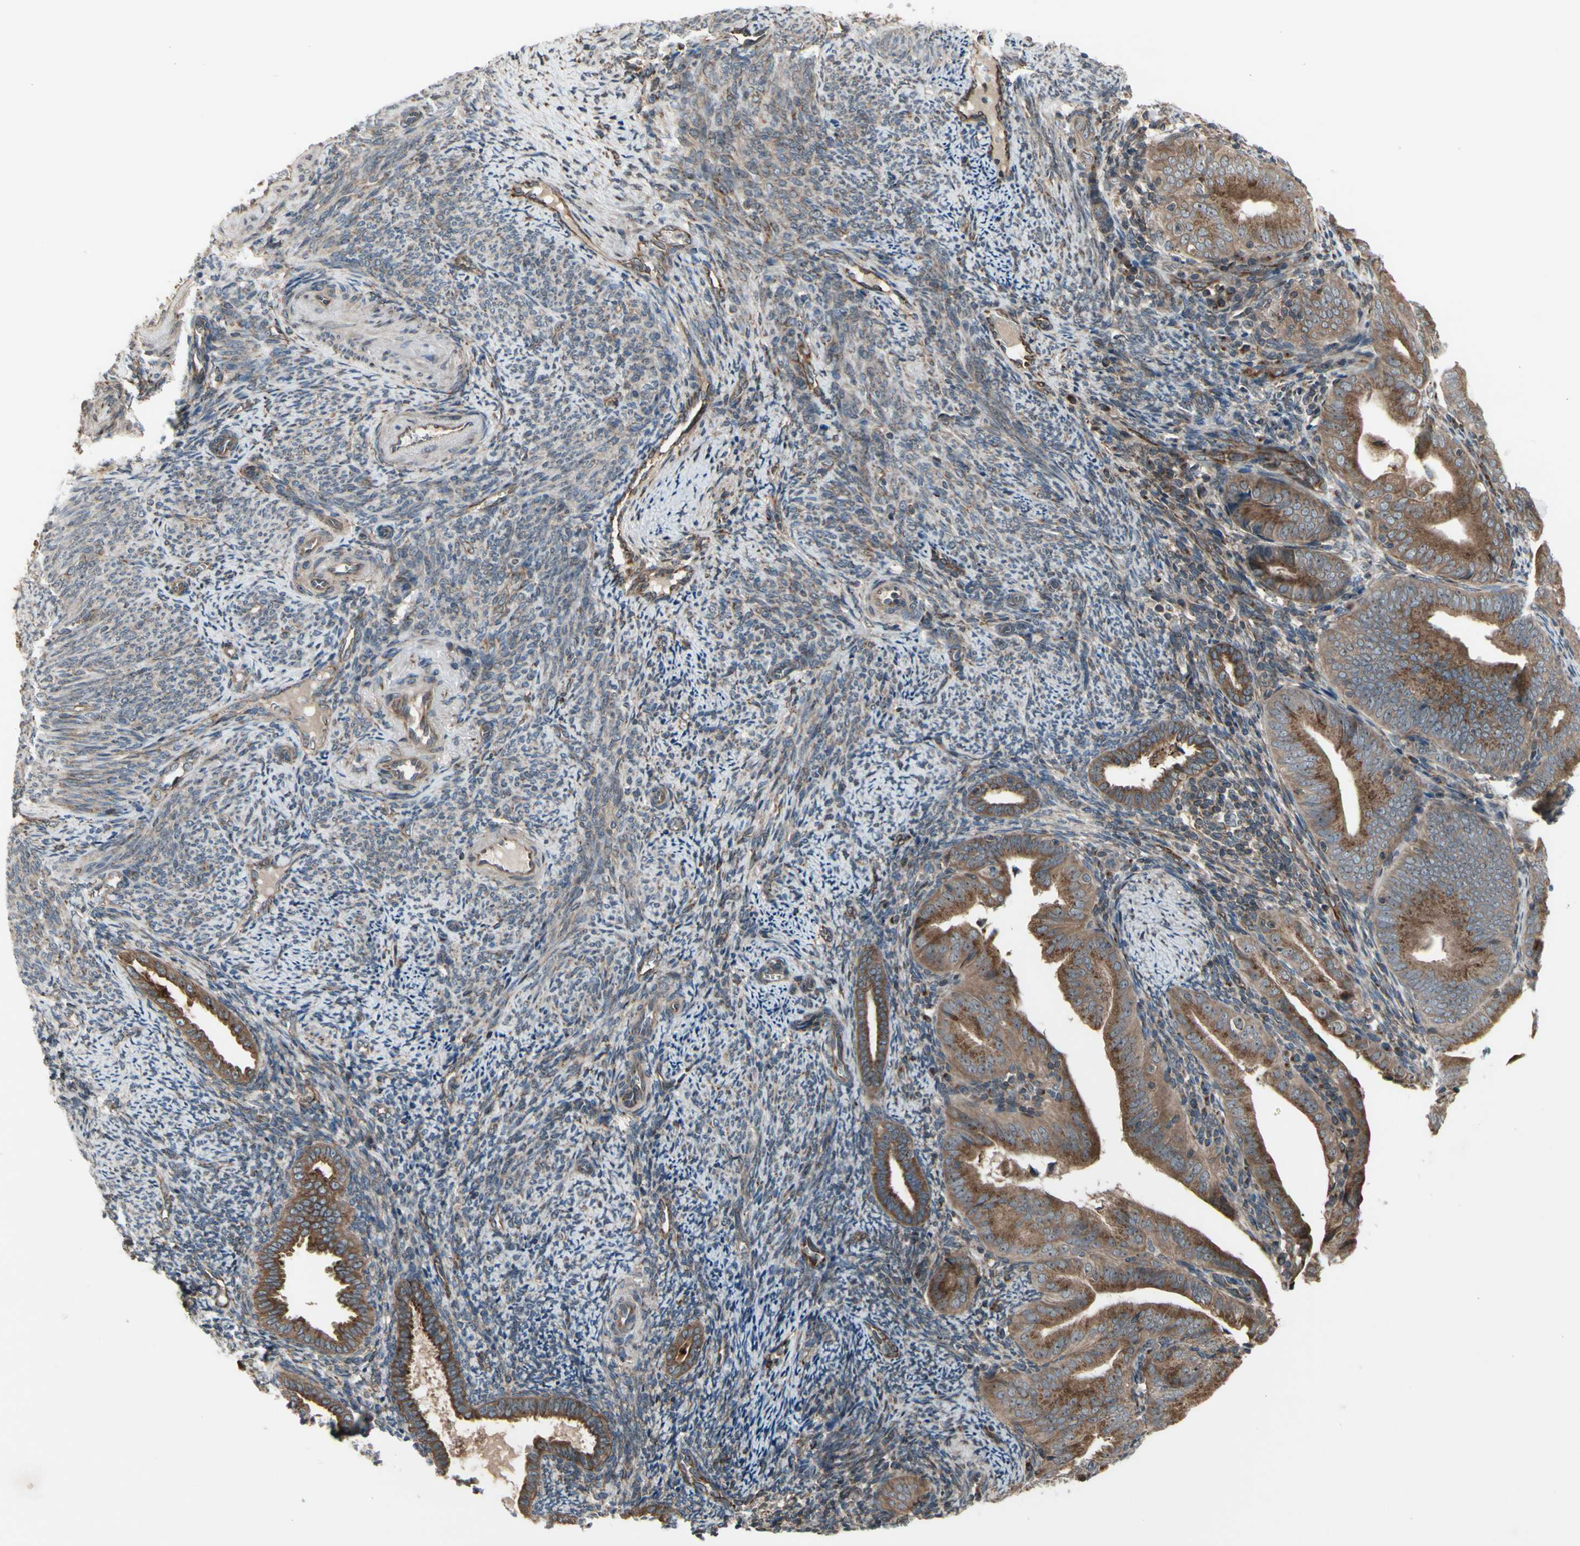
{"staining": {"intensity": "strong", "quantity": ">75%", "location": "cytoplasmic/membranous"}, "tissue": "endometrial cancer", "cell_type": "Tumor cells", "image_type": "cancer", "snomed": [{"axis": "morphology", "description": "Adenocarcinoma, NOS"}, {"axis": "topography", "description": "Endometrium"}], "caption": "Endometrial cancer was stained to show a protein in brown. There is high levels of strong cytoplasmic/membranous expression in approximately >75% of tumor cells.", "gene": "SLC39A9", "patient": {"sex": "female", "age": 58}}